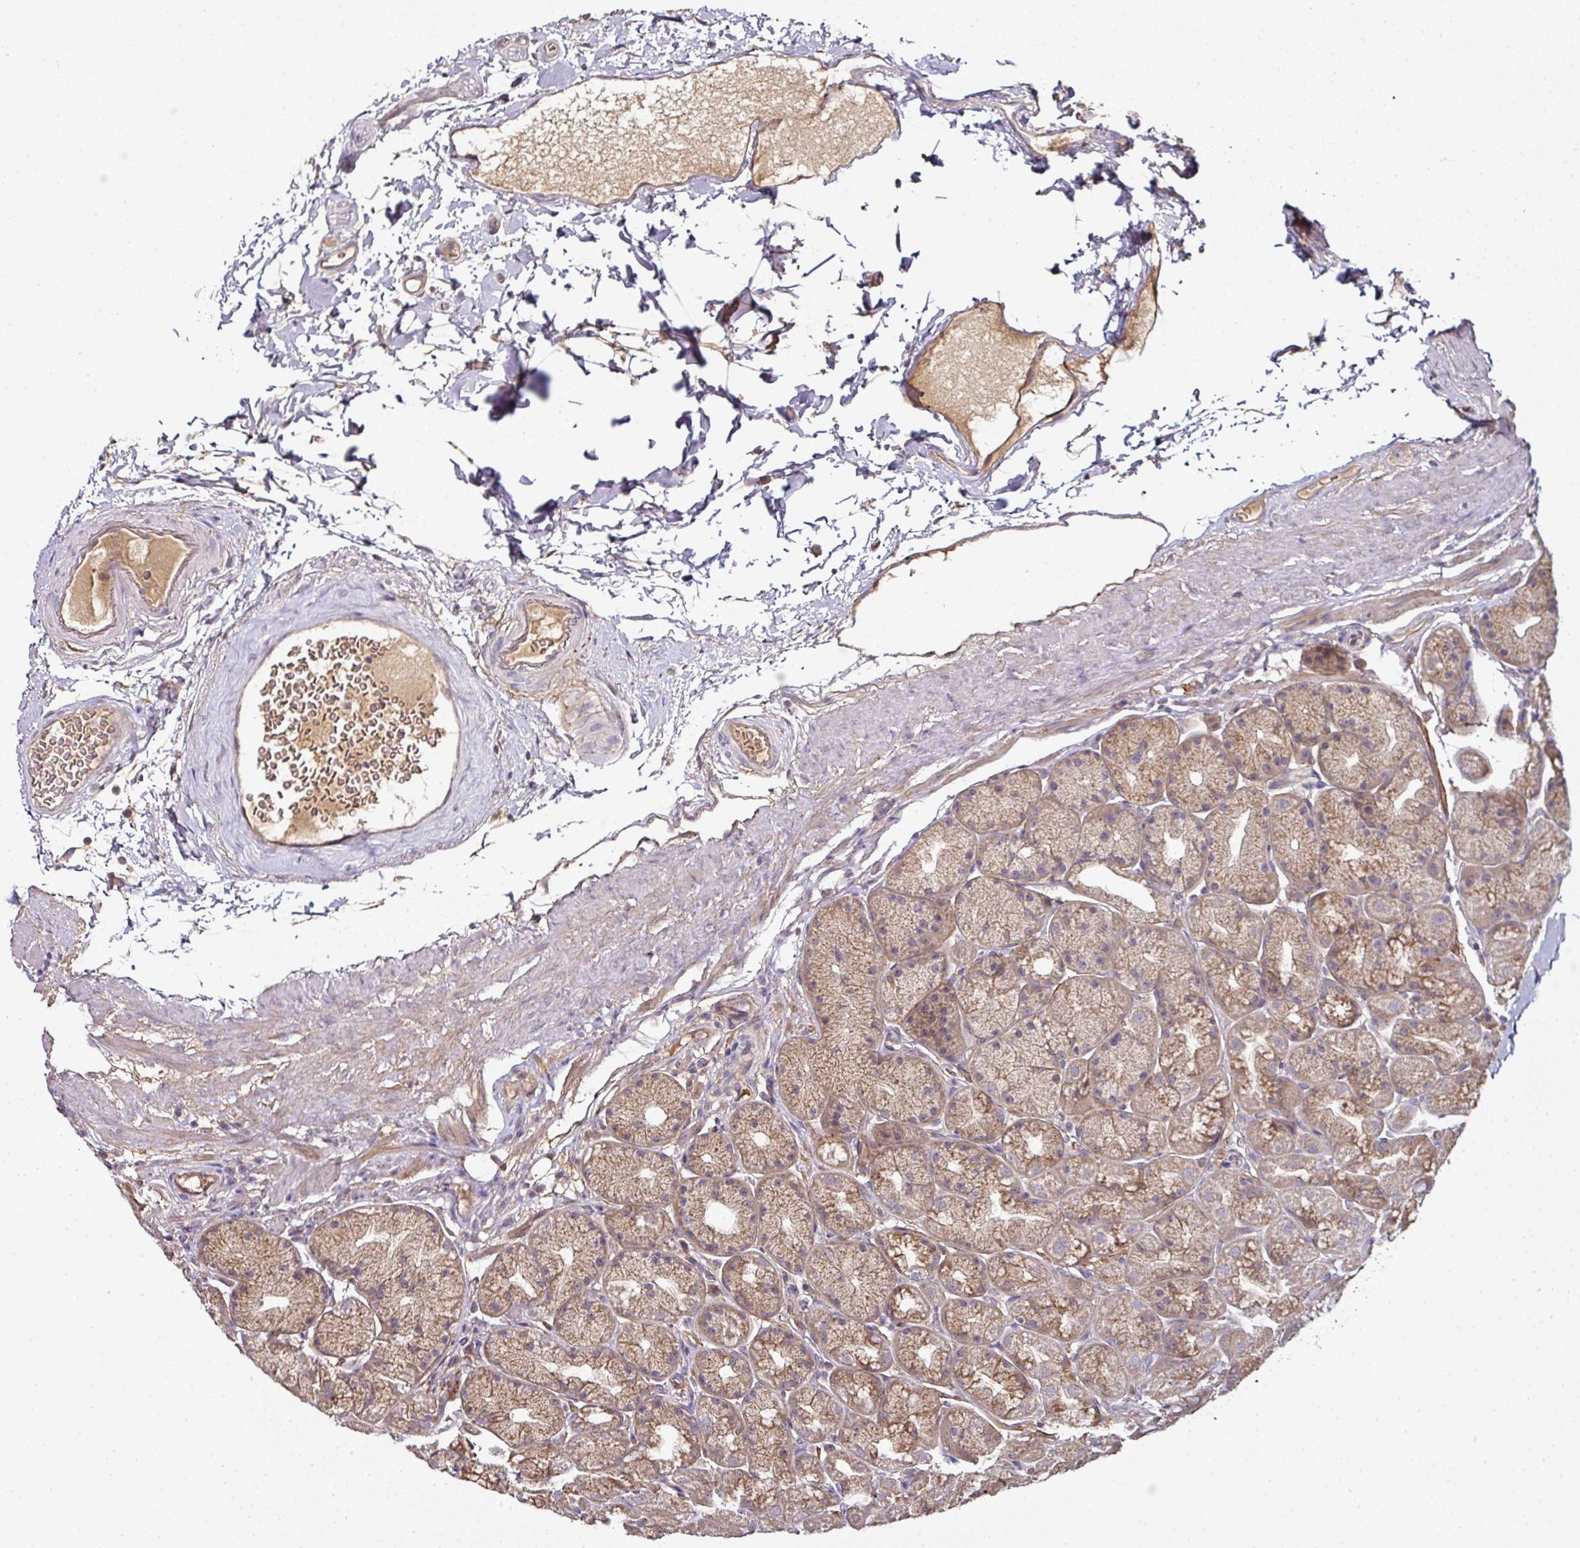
{"staining": {"intensity": "moderate", "quantity": ">75%", "location": "cytoplasmic/membranous"}, "tissue": "stomach", "cell_type": "Glandular cells", "image_type": "normal", "snomed": [{"axis": "morphology", "description": "Normal tissue, NOS"}, {"axis": "topography", "description": "Stomach, lower"}], "caption": "This photomicrograph demonstrates immunohistochemistry (IHC) staining of unremarkable stomach, with medium moderate cytoplasmic/membranous staining in about >75% of glandular cells.", "gene": "CTDSP2", "patient": {"sex": "male", "age": 67}}